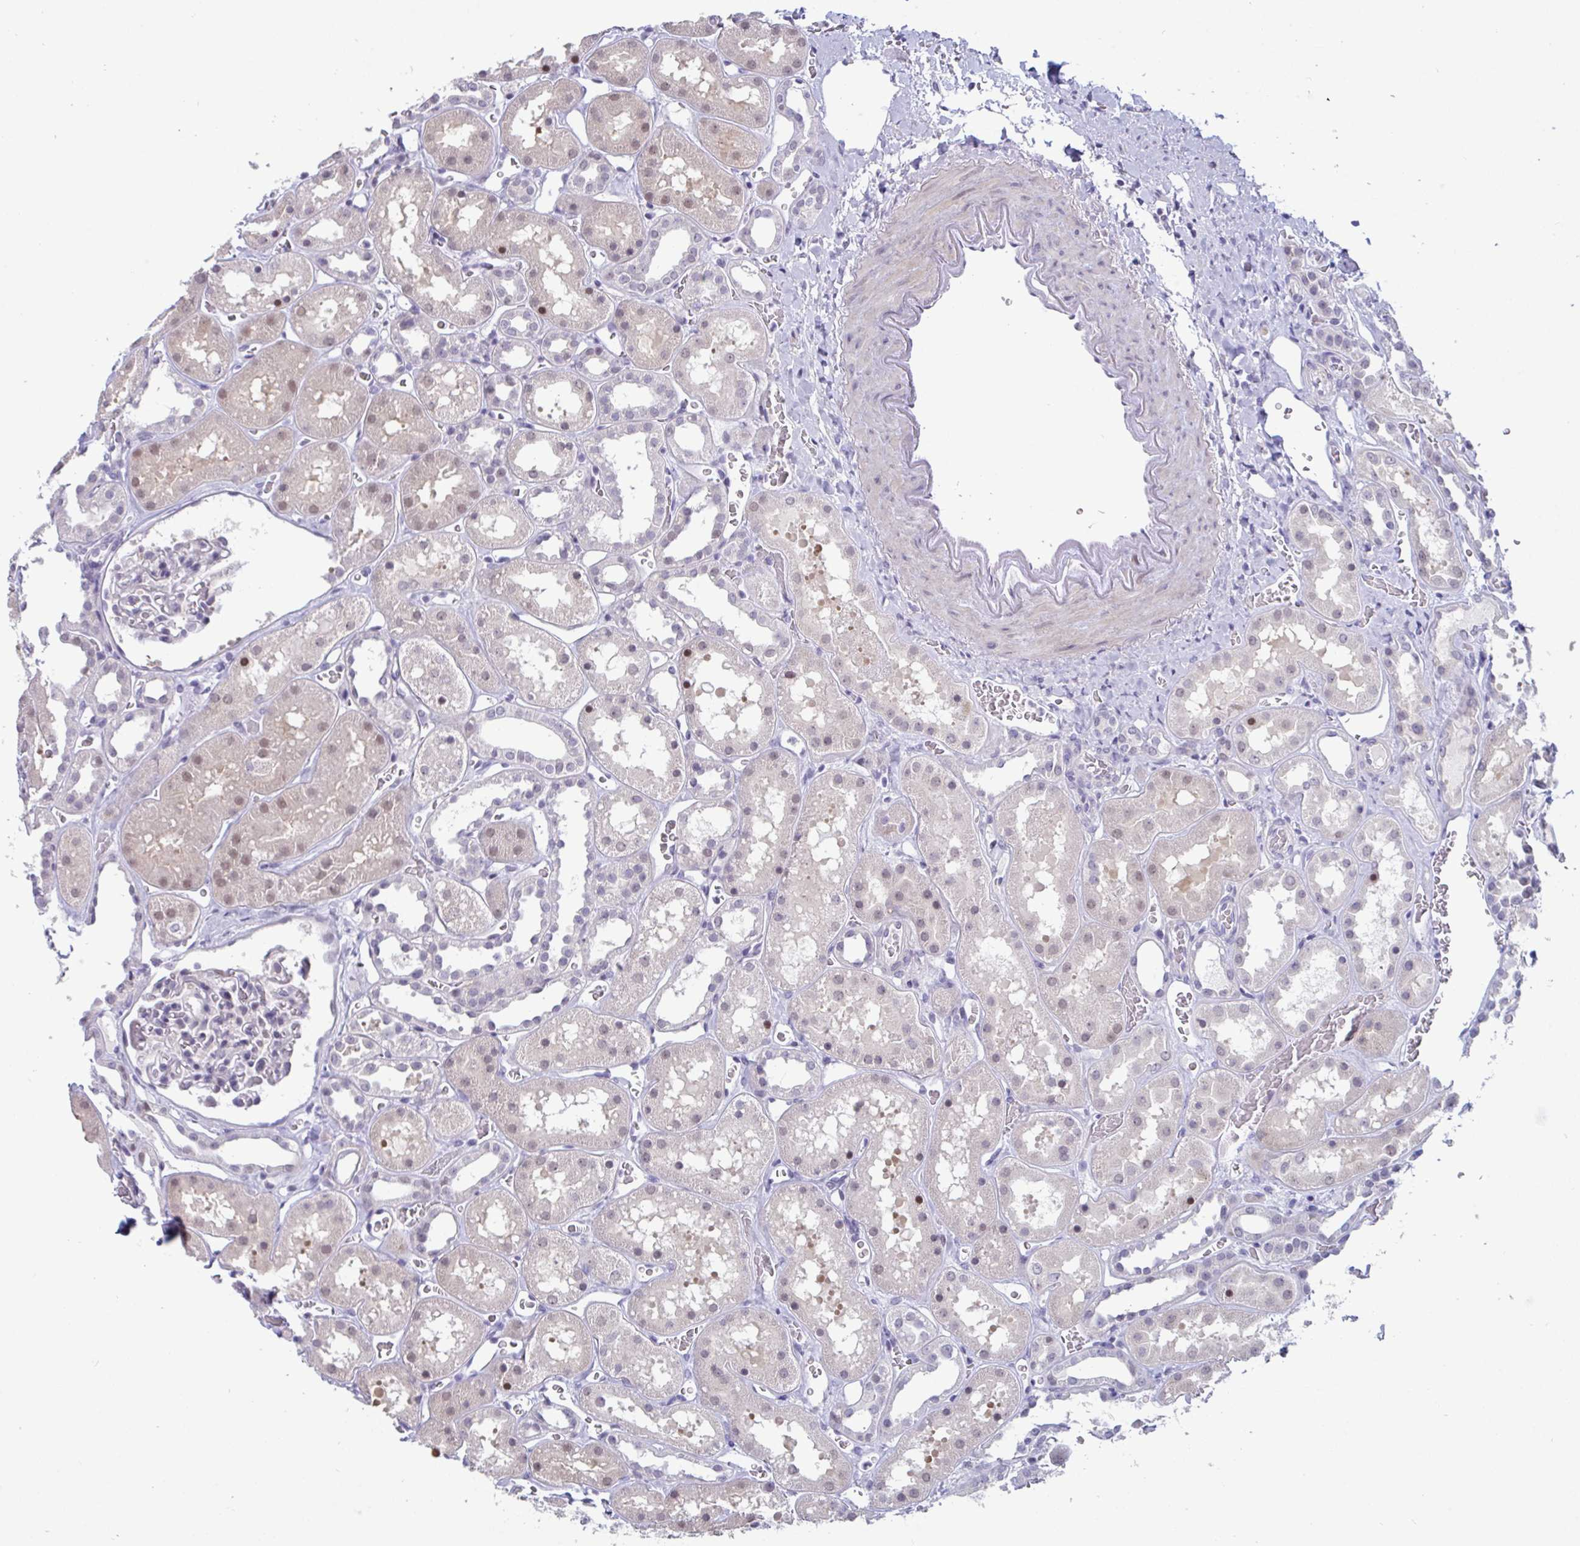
{"staining": {"intensity": "negative", "quantity": "none", "location": "none"}, "tissue": "kidney", "cell_type": "Cells in glomeruli", "image_type": "normal", "snomed": [{"axis": "morphology", "description": "Normal tissue, NOS"}, {"axis": "topography", "description": "Kidney"}], "caption": "This histopathology image is of unremarkable kidney stained with immunohistochemistry to label a protein in brown with the nuclei are counter-stained blue. There is no staining in cells in glomeruli.", "gene": "USP35", "patient": {"sex": "female", "age": 41}}